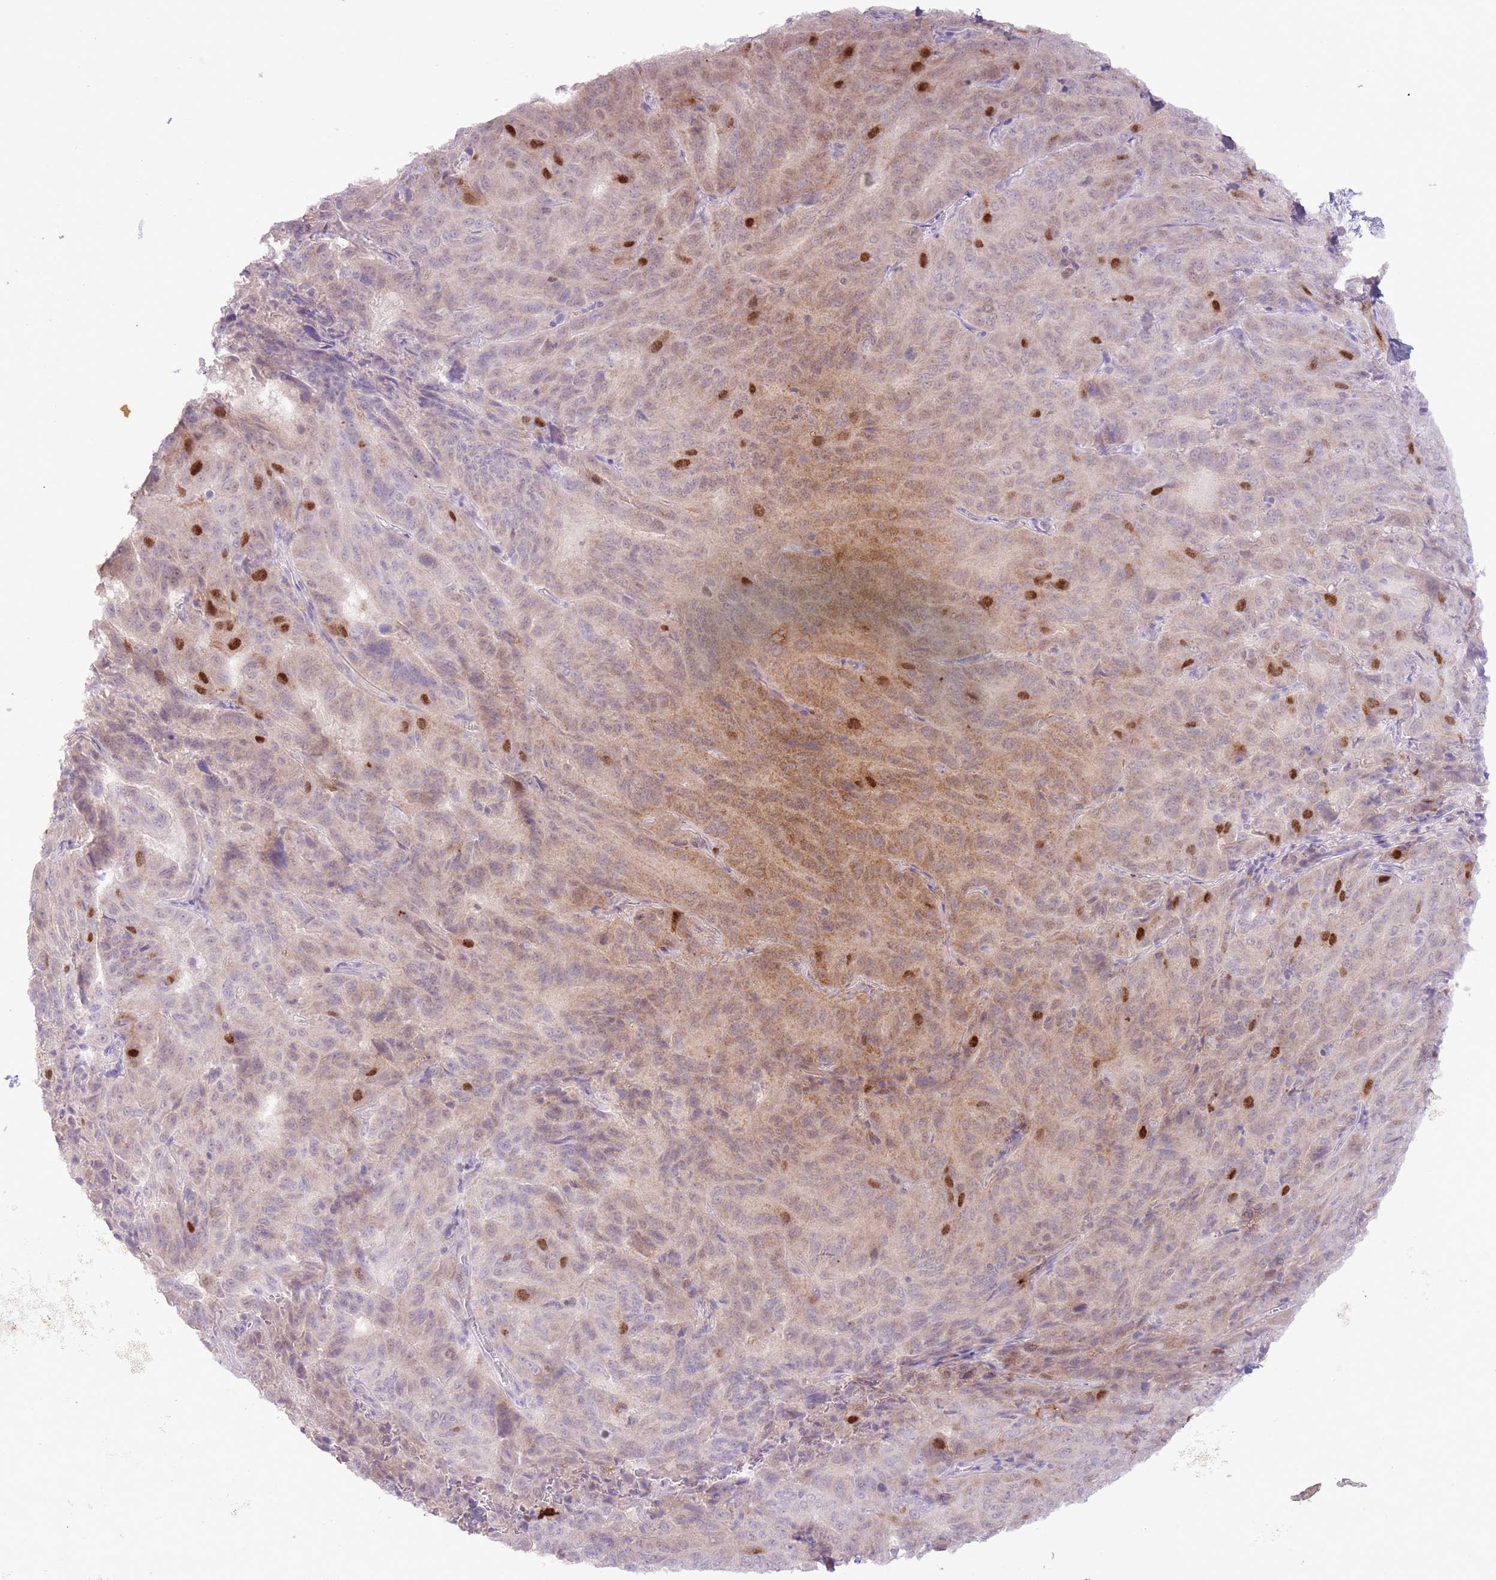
{"staining": {"intensity": "strong", "quantity": "<25%", "location": "cytoplasmic/membranous,nuclear"}, "tissue": "pancreatic cancer", "cell_type": "Tumor cells", "image_type": "cancer", "snomed": [{"axis": "morphology", "description": "Adenocarcinoma, NOS"}, {"axis": "topography", "description": "Pancreas"}], "caption": "Protein staining of adenocarcinoma (pancreatic) tissue reveals strong cytoplasmic/membranous and nuclear positivity in approximately <25% of tumor cells.", "gene": "GMNN", "patient": {"sex": "male", "age": 63}}